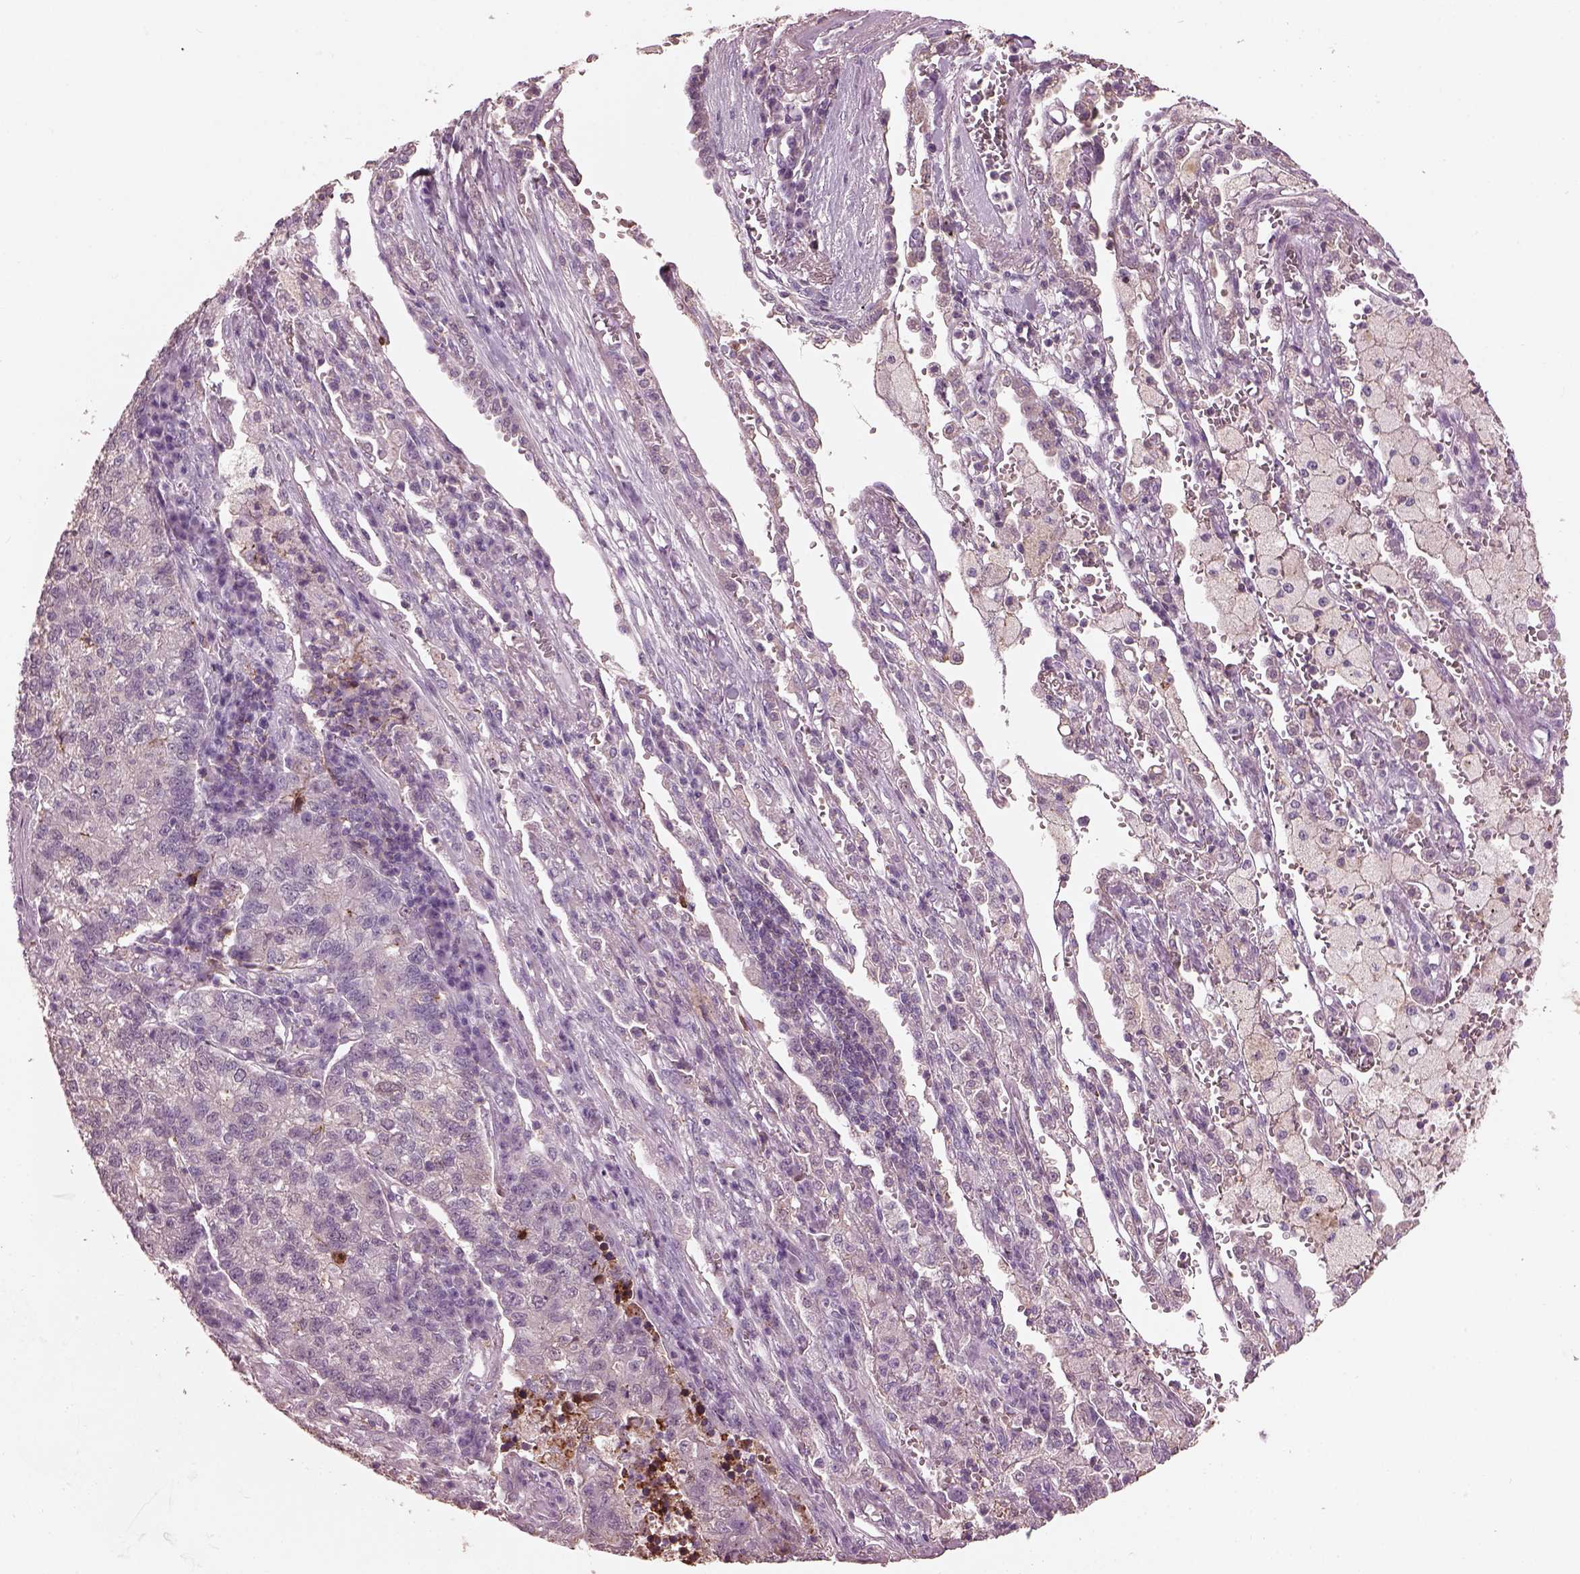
{"staining": {"intensity": "negative", "quantity": "none", "location": "none"}, "tissue": "lung cancer", "cell_type": "Tumor cells", "image_type": "cancer", "snomed": [{"axis": "morphology", "description": "Adenocarcinoma, NOS"}, {"axis": "topography", "description": "Lung"}], "caption": "There is no significant expression in tumor cells of lung cancer (adenocarcinoma).", "gene": "SRI", "patient": {"sex": "male", "age": 57}}